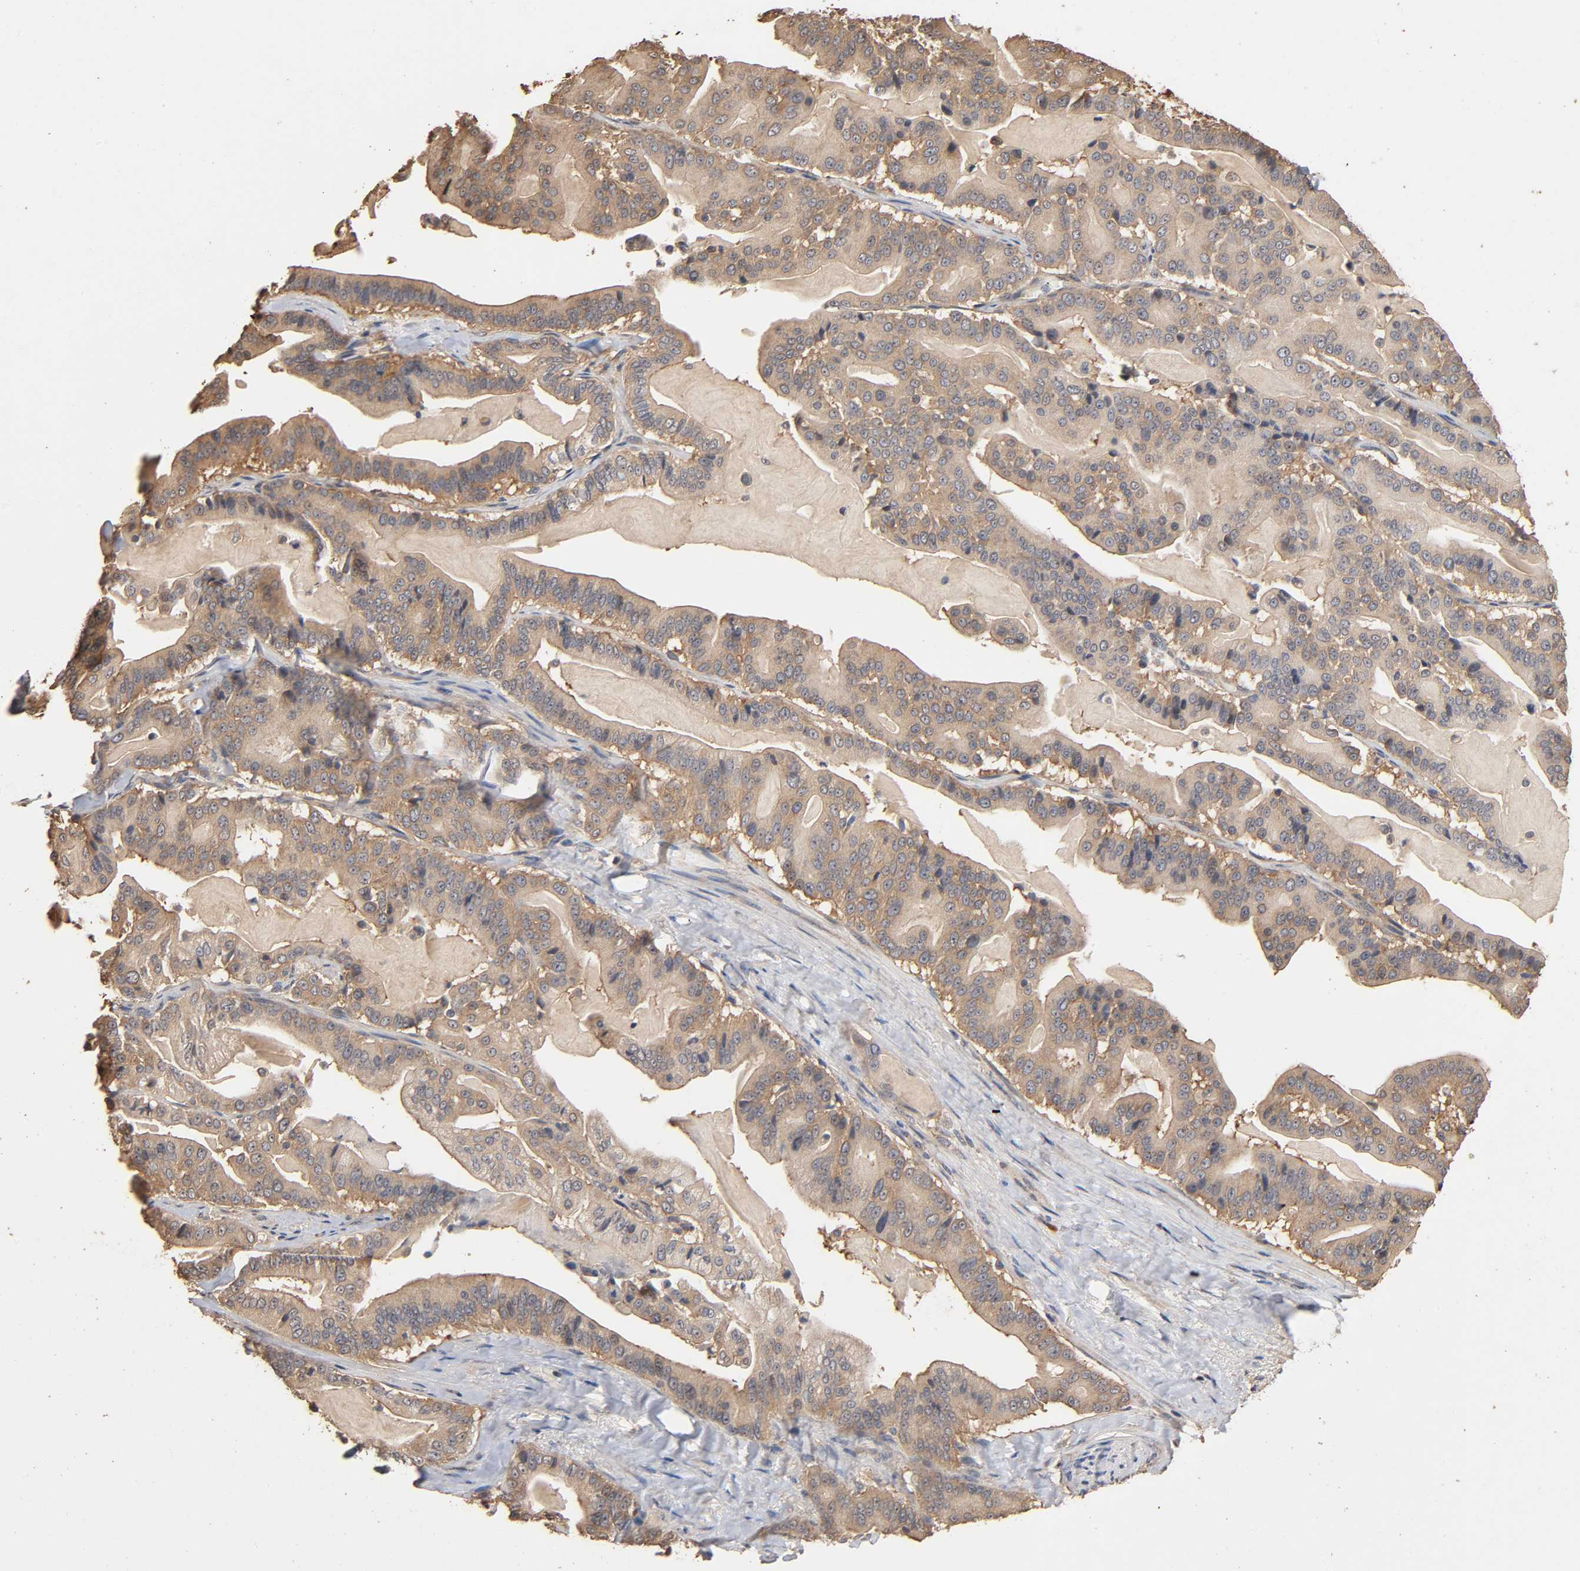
{"staining": {"intensity": "weak", "quantity": ">75%", "location": "cytoplasmic/membranous"}, "tissue": "pancreatic cancer", "cell_type": "Tumor cells", "image_type": "cancer", "snomed": [{"axis": "morphology", "description": "Adenocarcinoma, NOS"}, {"axis": "topography", "description": "Pancreas"}], "caption": "Protein staining of pancreatic cancer tissue shows weak cytoplasmic/membranous positivity in about >75% of tumor cells. The protein is shown in brown color, while the nuclei are stained blue.", "gene": "ARHGEF7", "patient": {"sex": "male", "age": 63}}